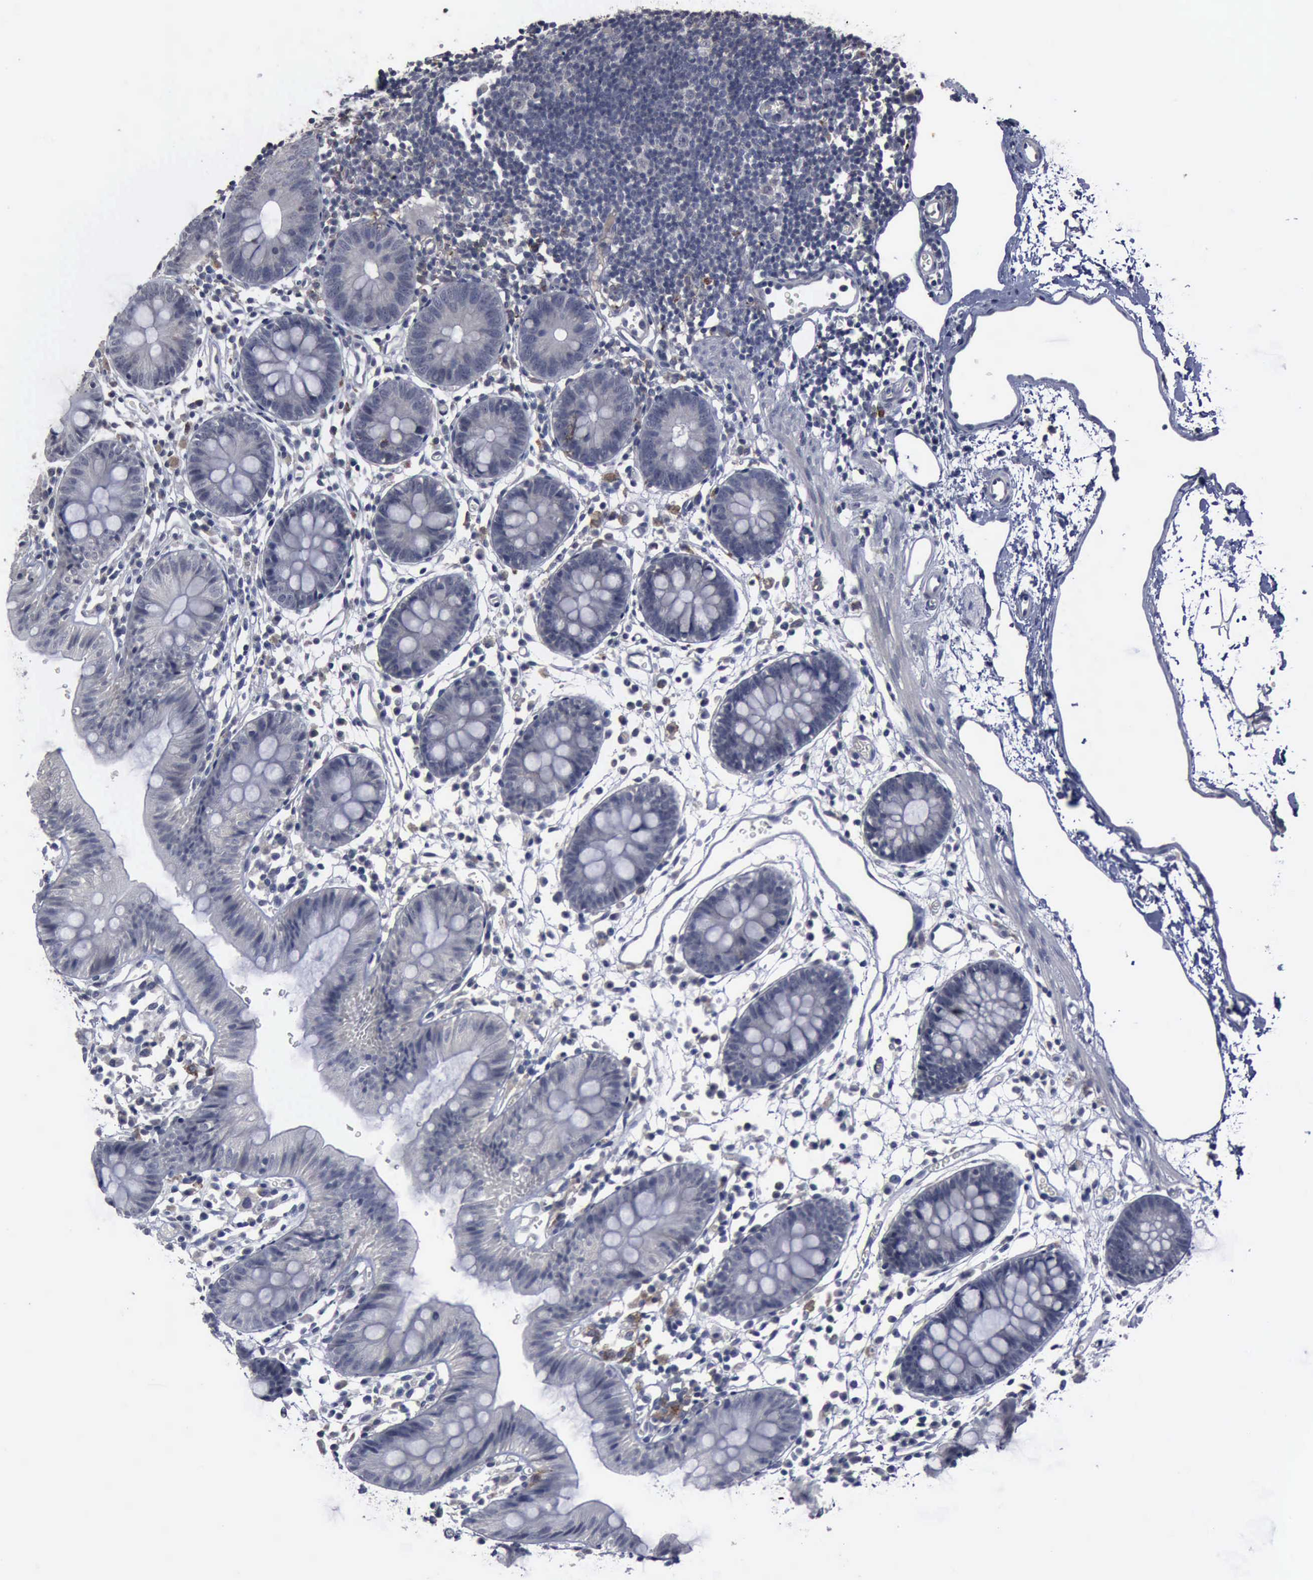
{"staining": {"intensity": "negative", "quantity": "none", "location": "none"}, "tissue": "colon", "cell_type": "Endothelial cells", "image_type": "normal", "snomed": [{"axis": "morphology", "description": "Normal tissue, NOS"}, {"axis": "topography", "description": "Colon"}], "caption": "A micrograph of colon stained for a protein reveals no brown staining in endothelial cells.", "gene": "MYO18B", "patient": {"sex": "male", "age": 14}}